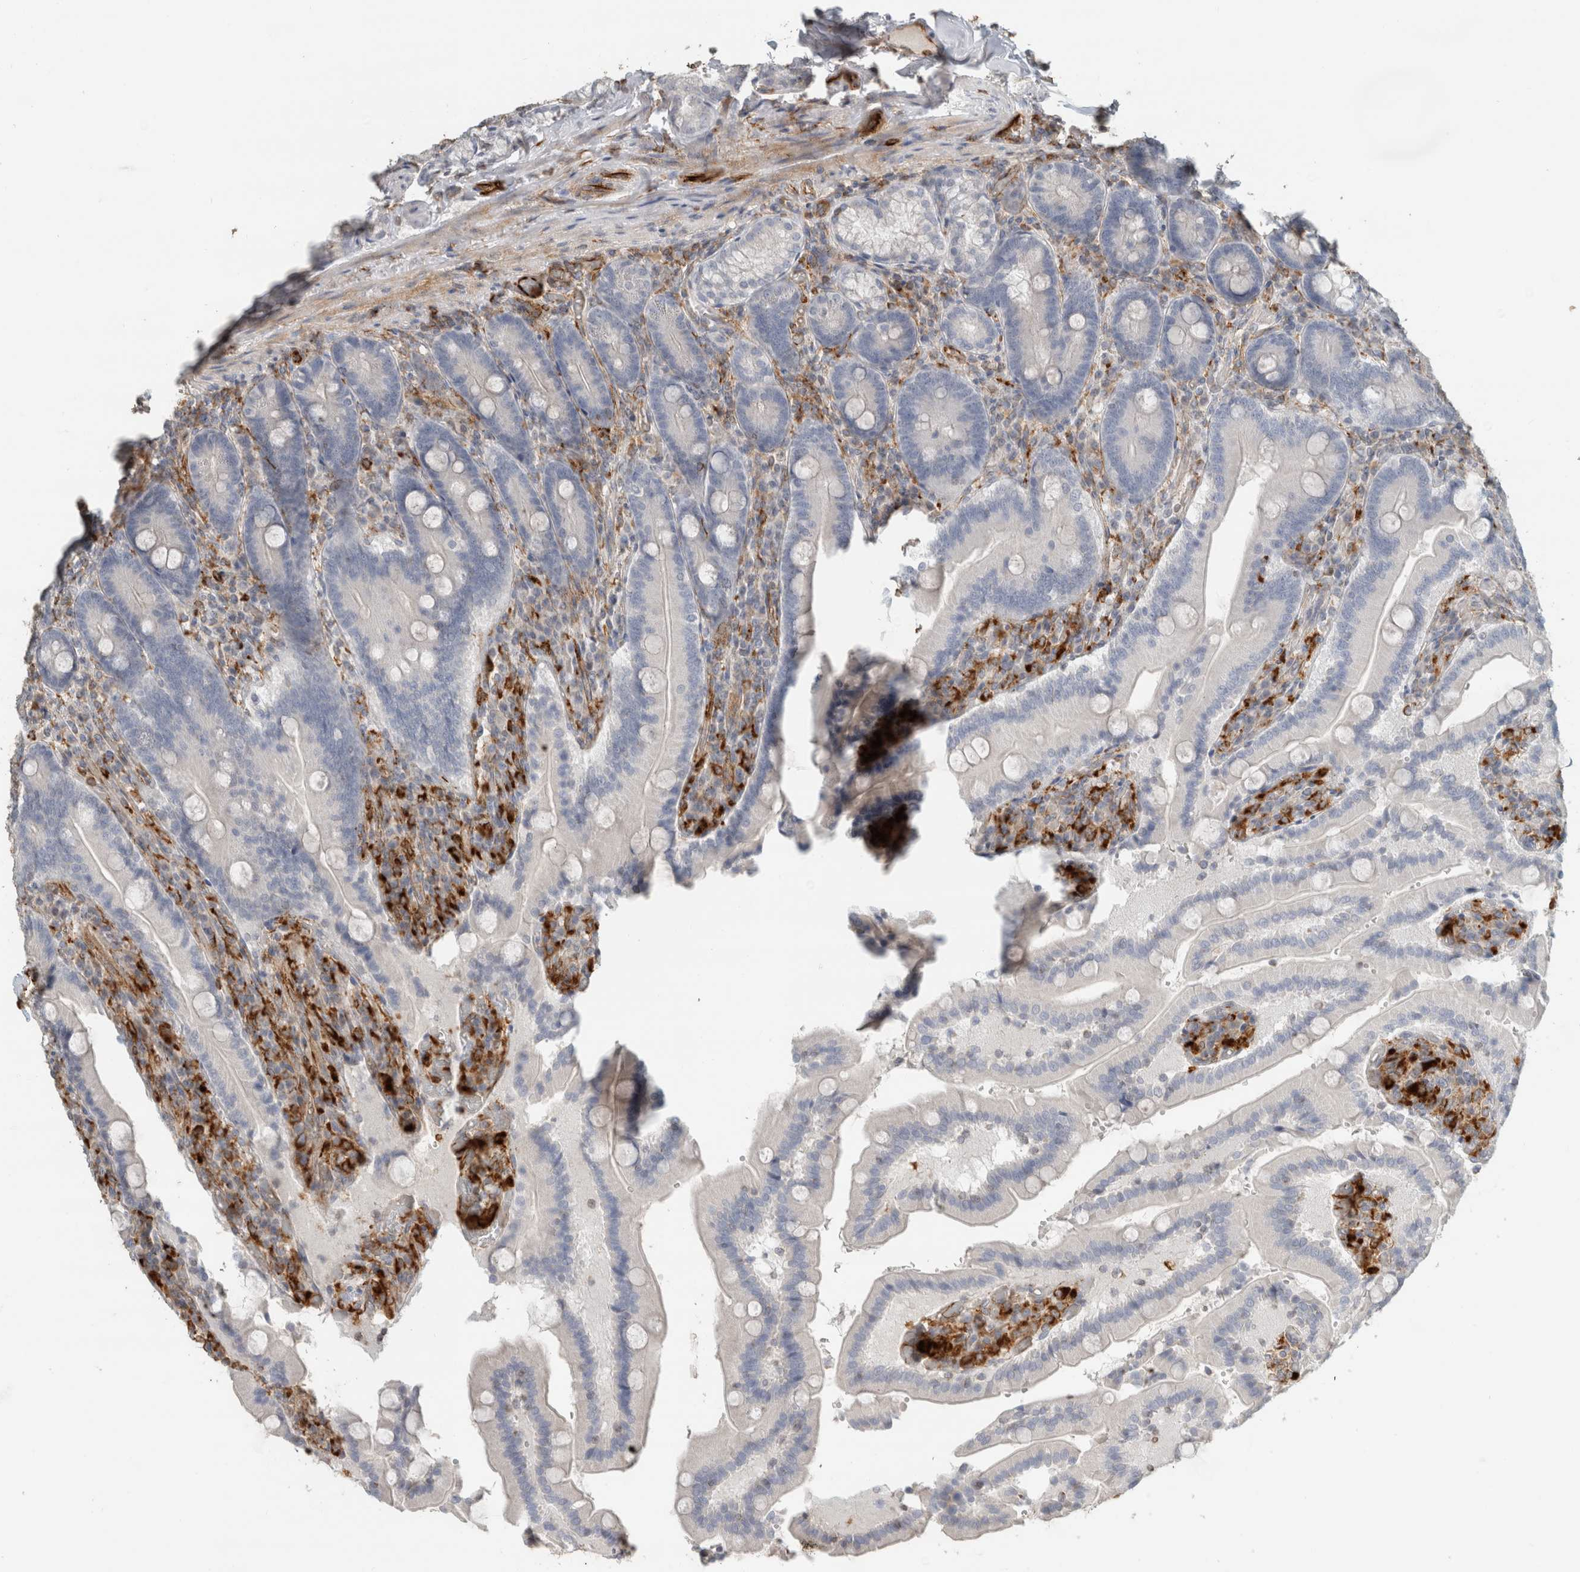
{"staining": {"intensity": "negative", "quantity": "none", "location": "none"}, "tissue": "duodenum", "cell_type": "Glandular cells", "image_type": "normal", "snomed": [{"axis": "morphology", "description": "Normal tissue, NOS"}, {"axis": "topography", "description": "Duodenum"}], "caption": "The histopathology image shows no significant staining in glandular cells of duodenum.", "gene": "LY86", "patient": {"sex": "female", "age": 62}}